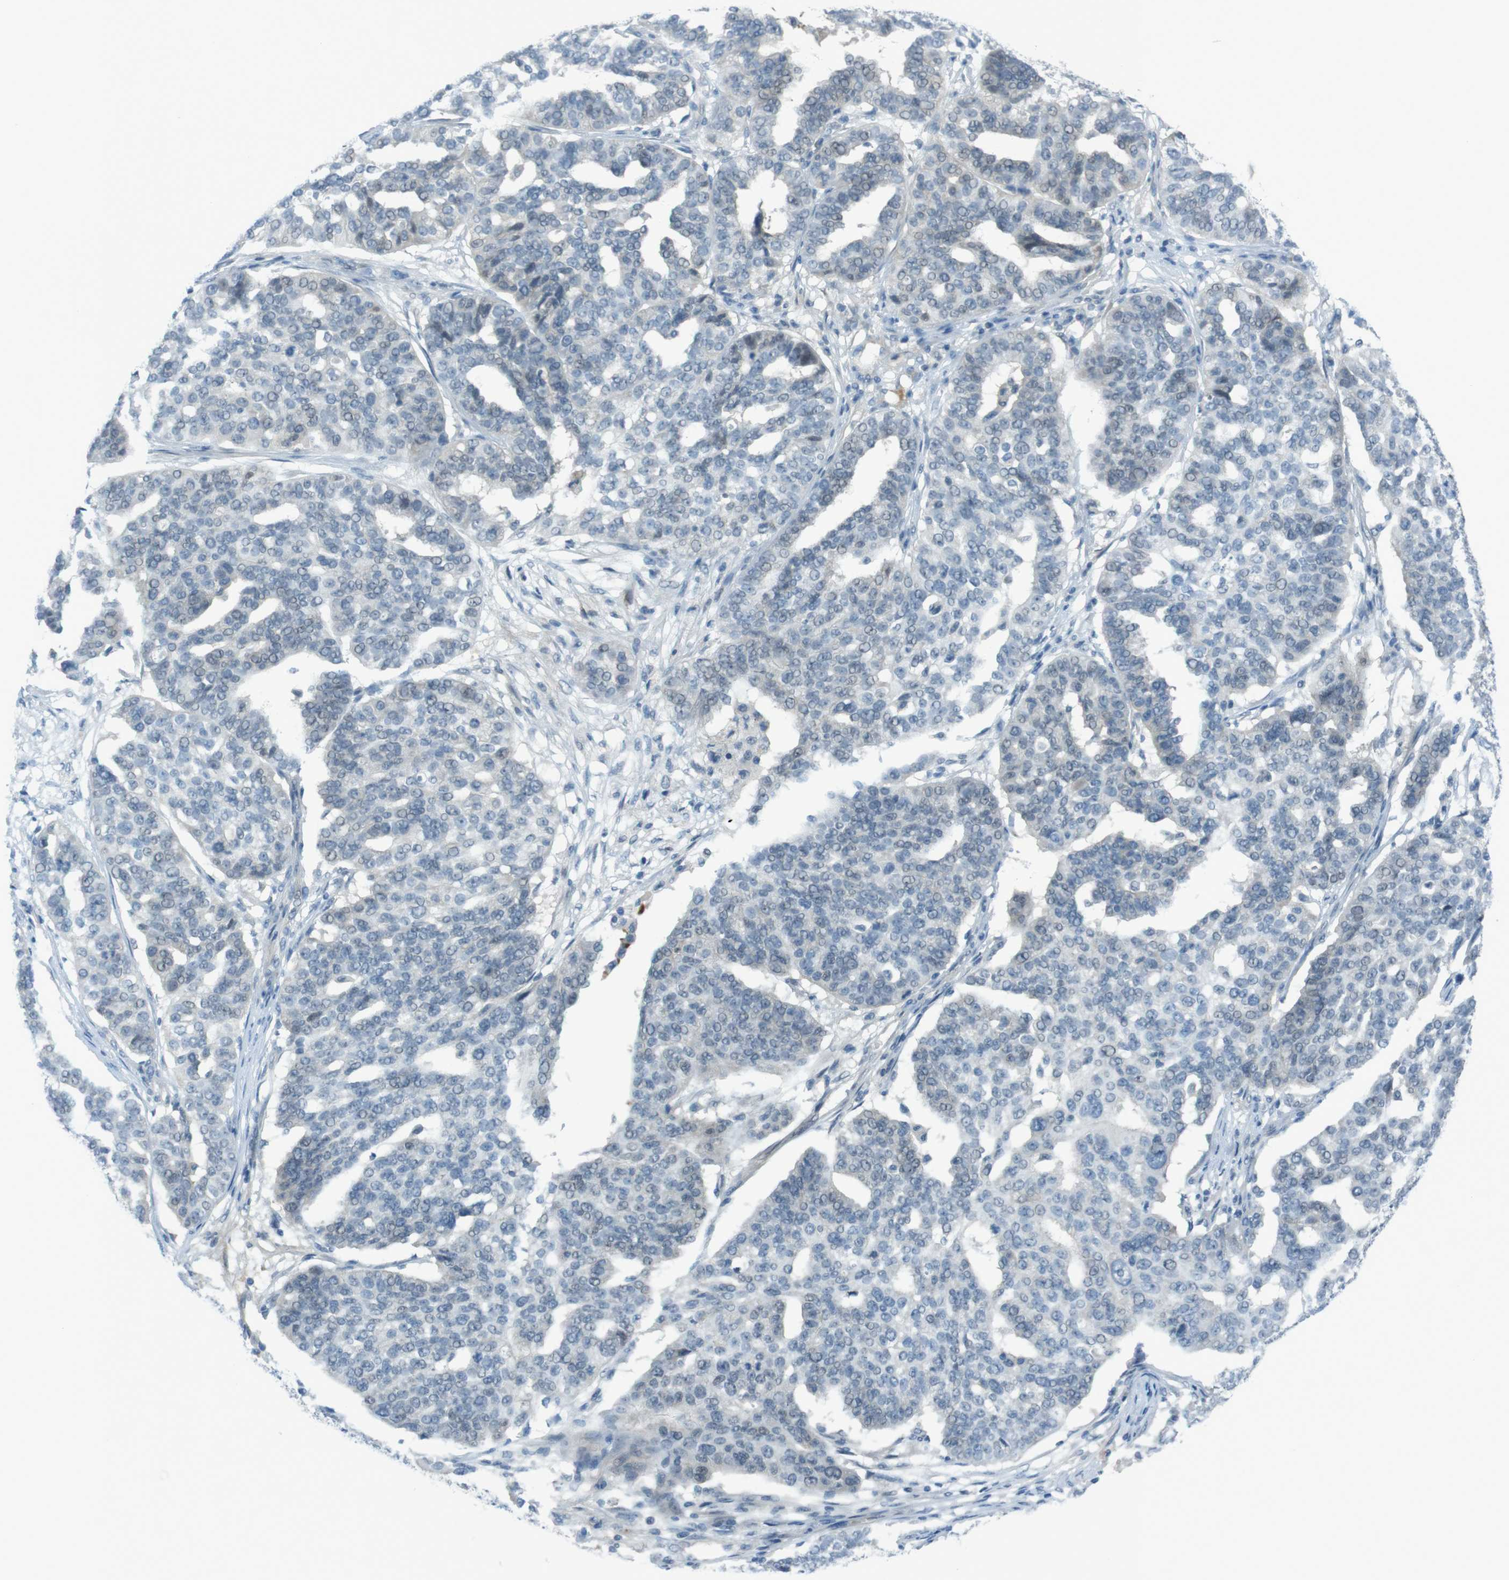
{"staining": {"intensity": "negative", "quantity": "none", "location": "none"}, "tissue": "ovarian cancer", "cell_type": "Tumor cells", "image_type": "cancer", "snomed": [{"axis": "morphology", "description": "Cystadenocarcinoma, serous, NOS"}, {"axis": "topography", "description": "Ovary"}], "caption": "IHC image of human serous cystadenocarcinoma (ovarian) stained for a protein (brown), which shows no expression in tumor cells.", "gene": "ZDHHC20", "patient": {"sex": "female", "age": 59}}